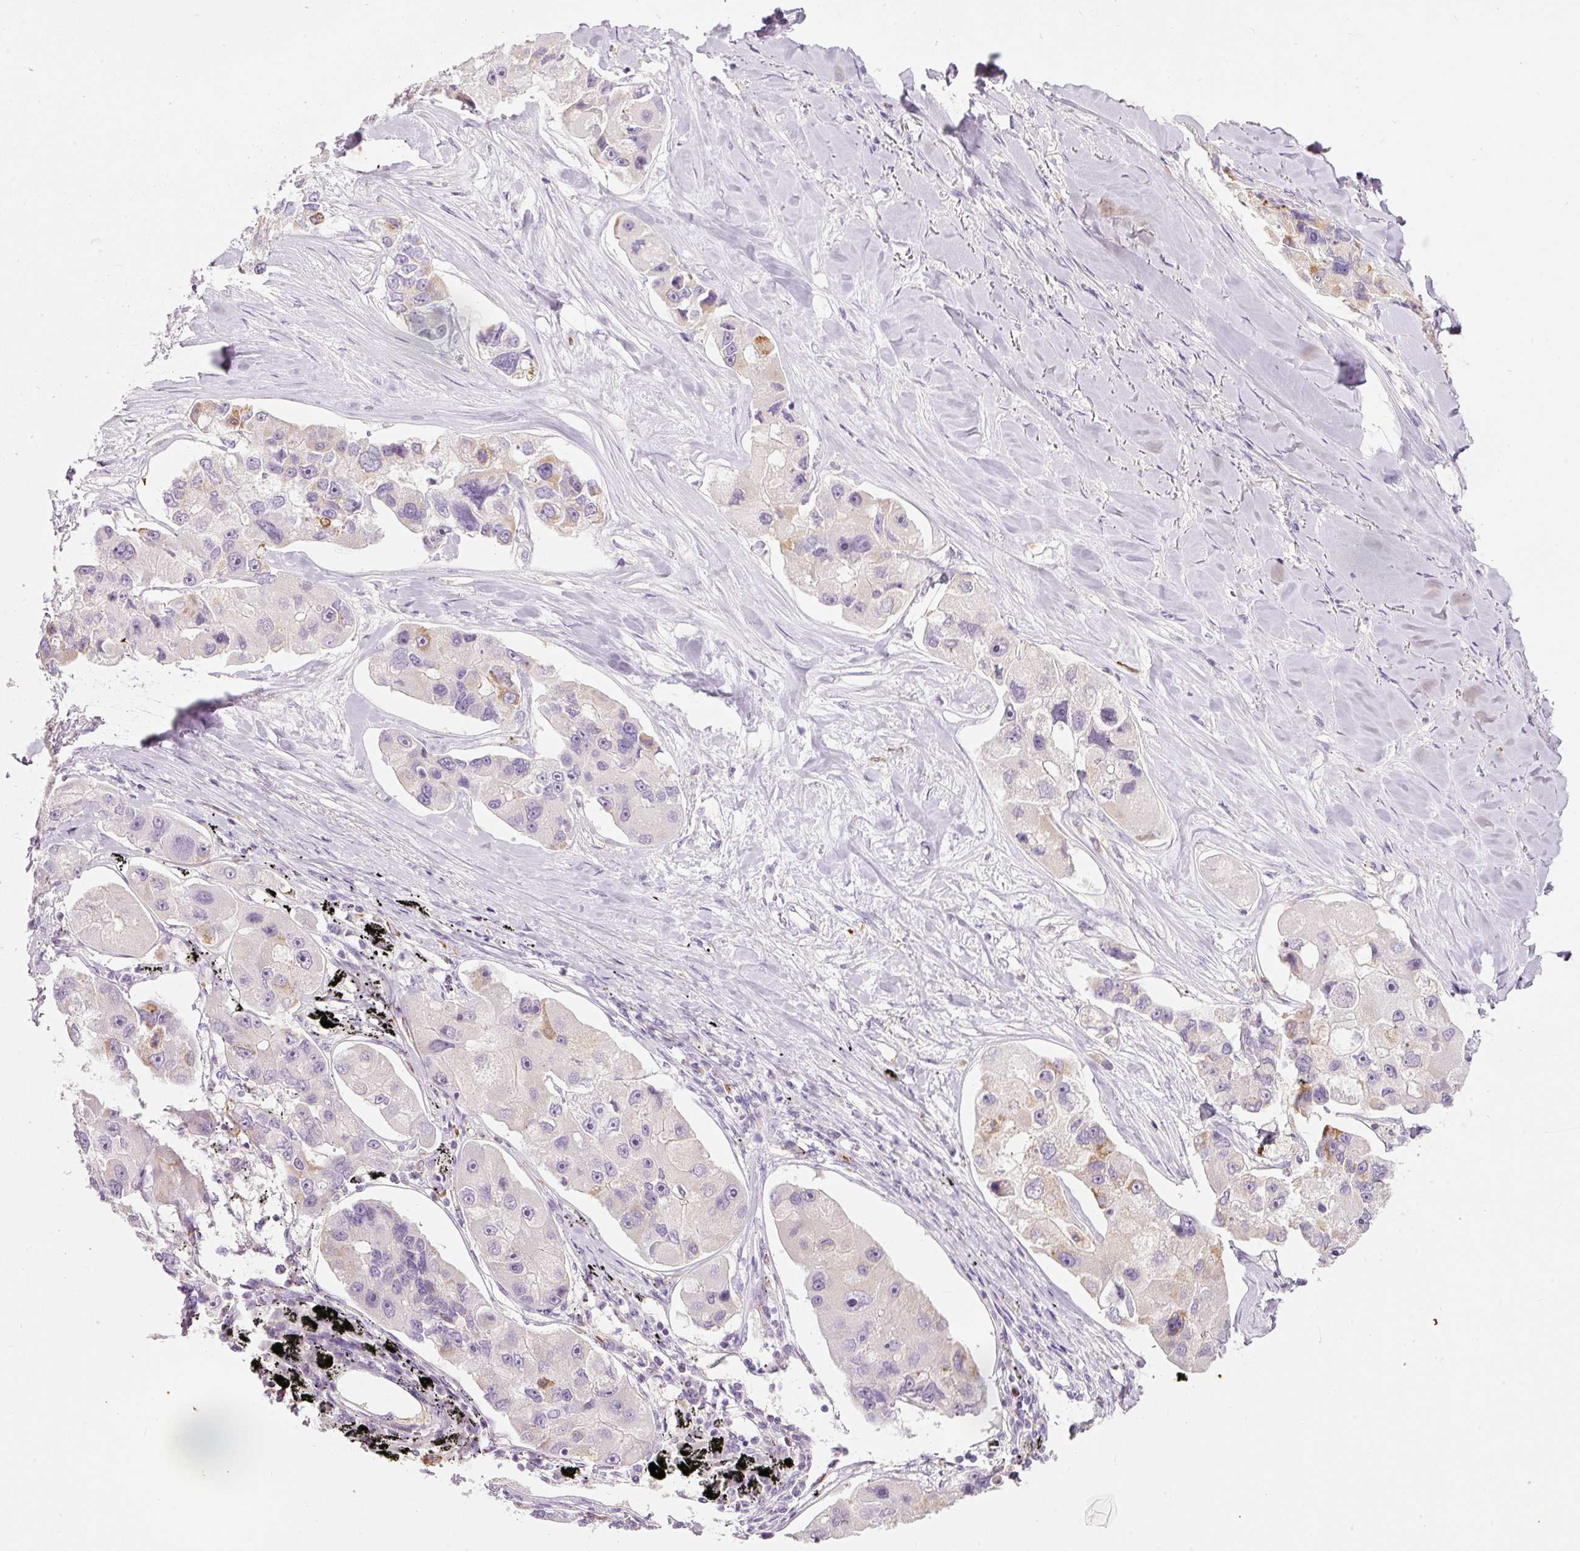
{"staining": {"intensity": "moderate", "quantity": "<25%", "location": "cytoplasmic/membranous"}, "tissue": "lung cancer", "cell_type": "Tumor cells", "image_type": "cancer", "snomed": [{"axis": "morphology", "description": "Adenocarcinoma, NOS"}, {"axis": "topography", "description": "Lung"}], "caption": "Lung cancer (adenocarcinoma) stained for a protein (brown) demonstrates moderate cytoplasmic/membranous positive expression in about <25% of tumor cells.", "gene": "MTHFD2", "patient": {"sex": "female", "age": 54}}